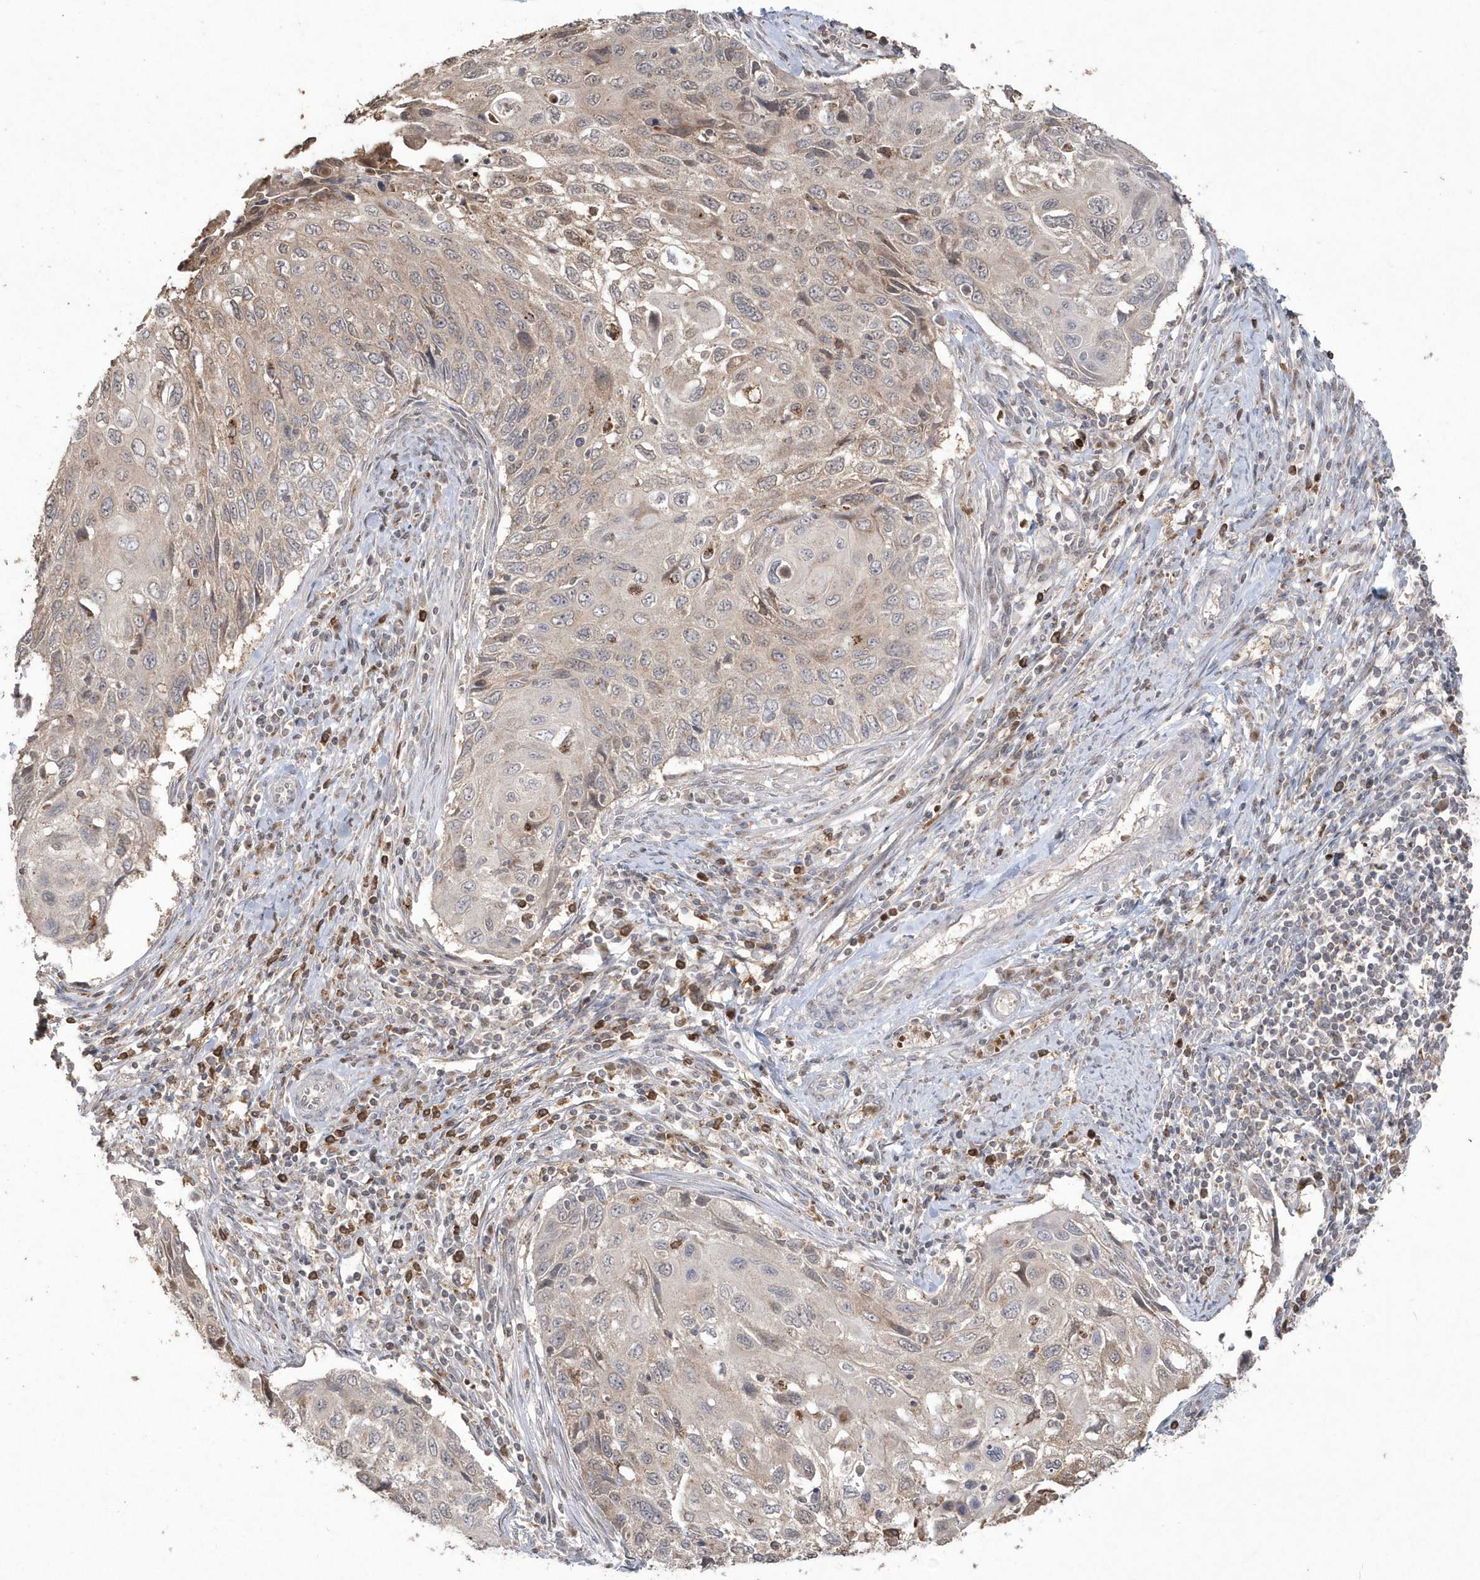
{"staining": {"intensity": "weak", "quantity": "<25%", "location": "cytoplasmic/membranous"}, "tissue": "cervical cancer", "cell_type": "Tumor cells", "image_type": "cancer", "snomed": [{"axis": "morphology", "description": "Squamous cell carcinoma, NOS"}, {"axis": "topography", "description": "Cervix"}], "caption": "Protein analysis of cervical cancer demonstrates no significant expression in tumor cells. (DAB (3,3'-diaminobenzidine) immunohistochemistry (IHC), high magnification).", "gene": "GEMIN6", "patient": {"sex": "female", "age": 70}}